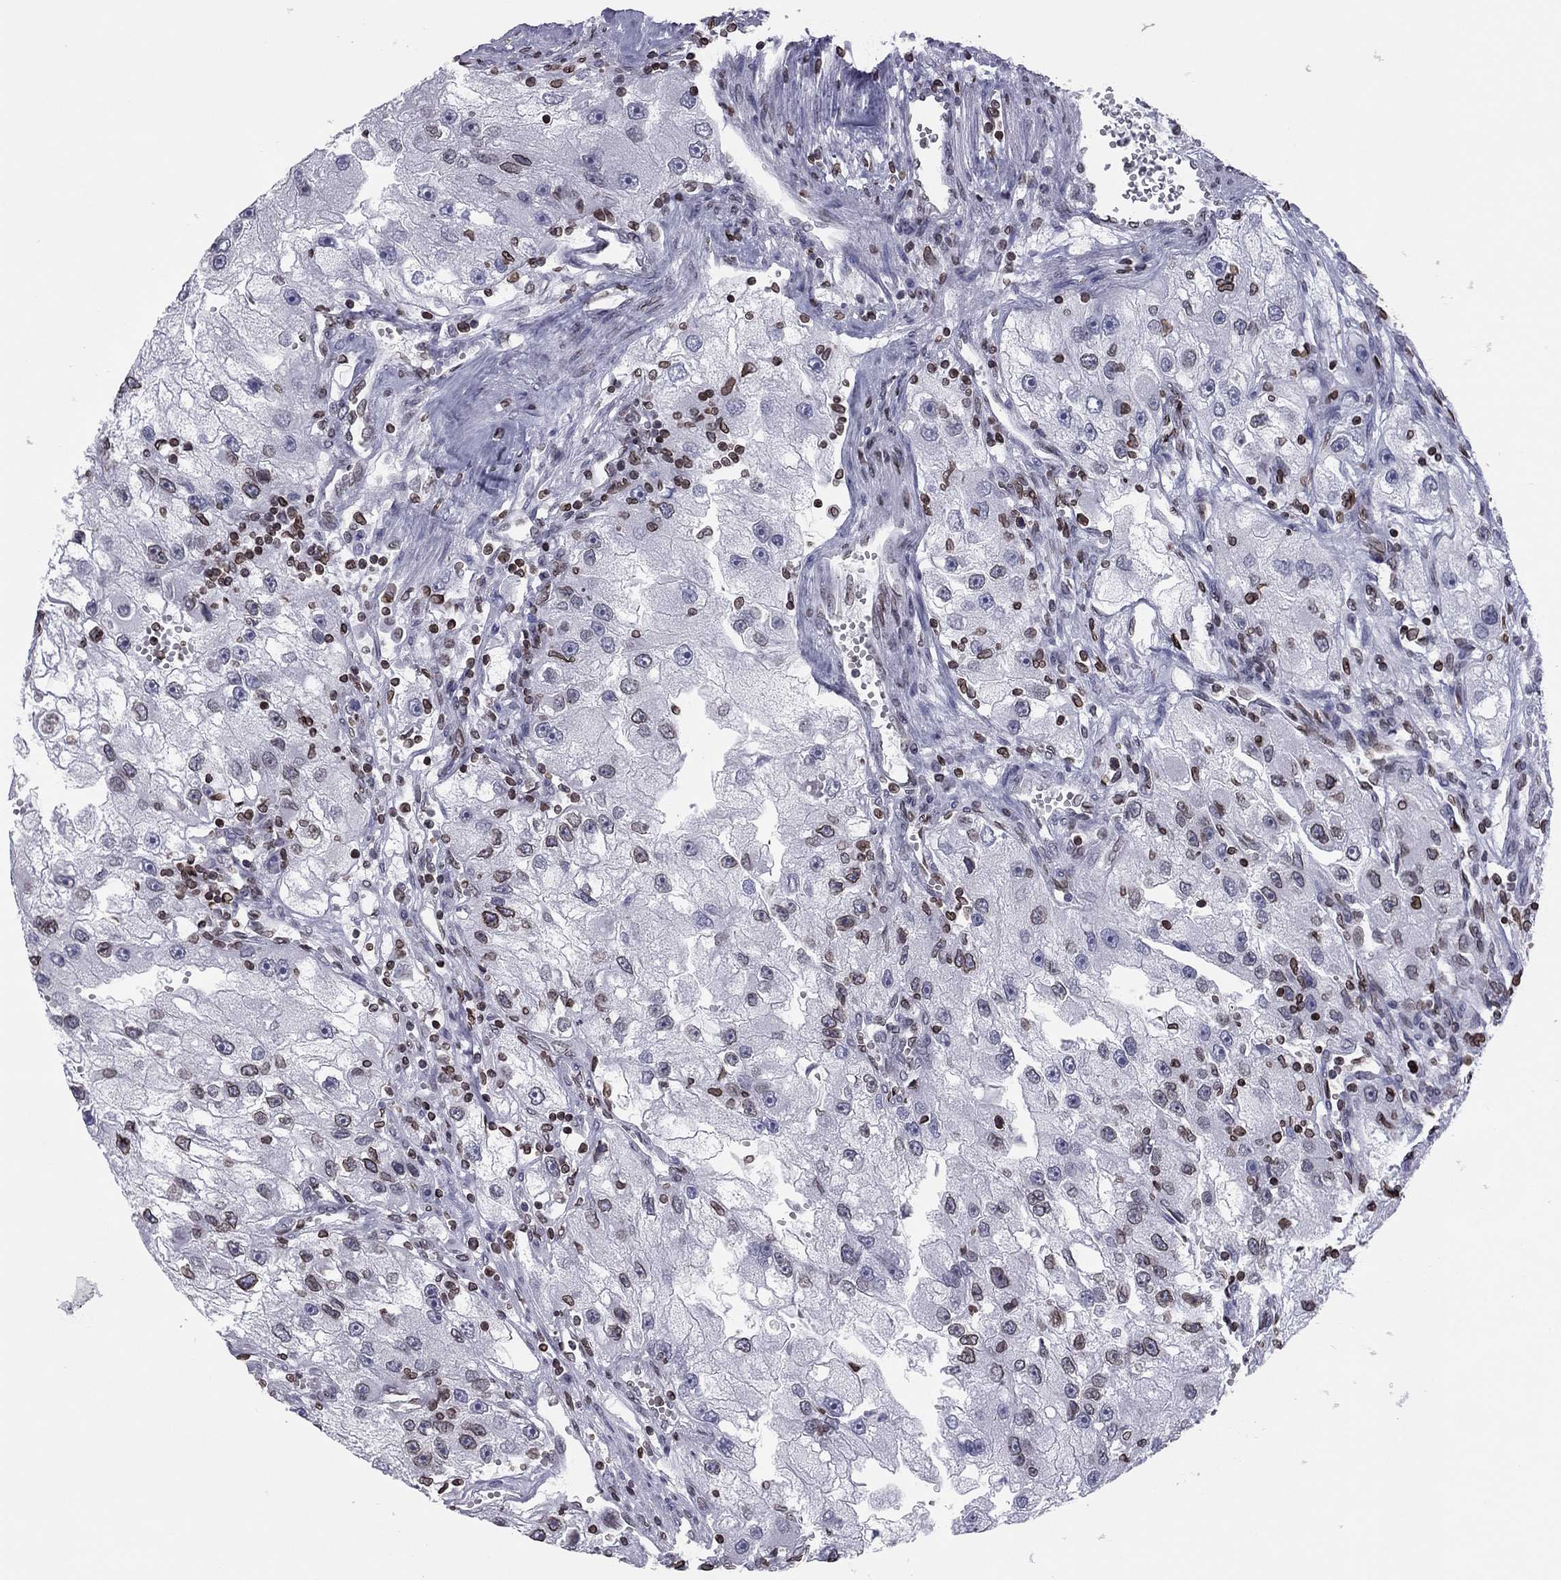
{"staining": {"intensity": "weak", "quantity": "<25%", "location": "cytoplasmic/membranous,nuclear"}, "tissue": "renal cancer", "cell_type": "Tumor cells", "image_type": "cancer", "snomed": [{"axis": "morphology", "description": "Adenocarcinoma, NOS"}, {"axis": "topography", "description": "Kidney"}], "caption": "This histopathology image is of adenocarcinoma (renal) stained with IHC to label a protein in brown with the nuclei are counter-stained blue. There is no staining in tumor cells. (DAB (3,3'-diaminobenzidine) immunohistochemistry (IHC) with hematoxylin counter stain).", "gene": "ESPL1", "patient": {"sex": "male", "age": 63}}